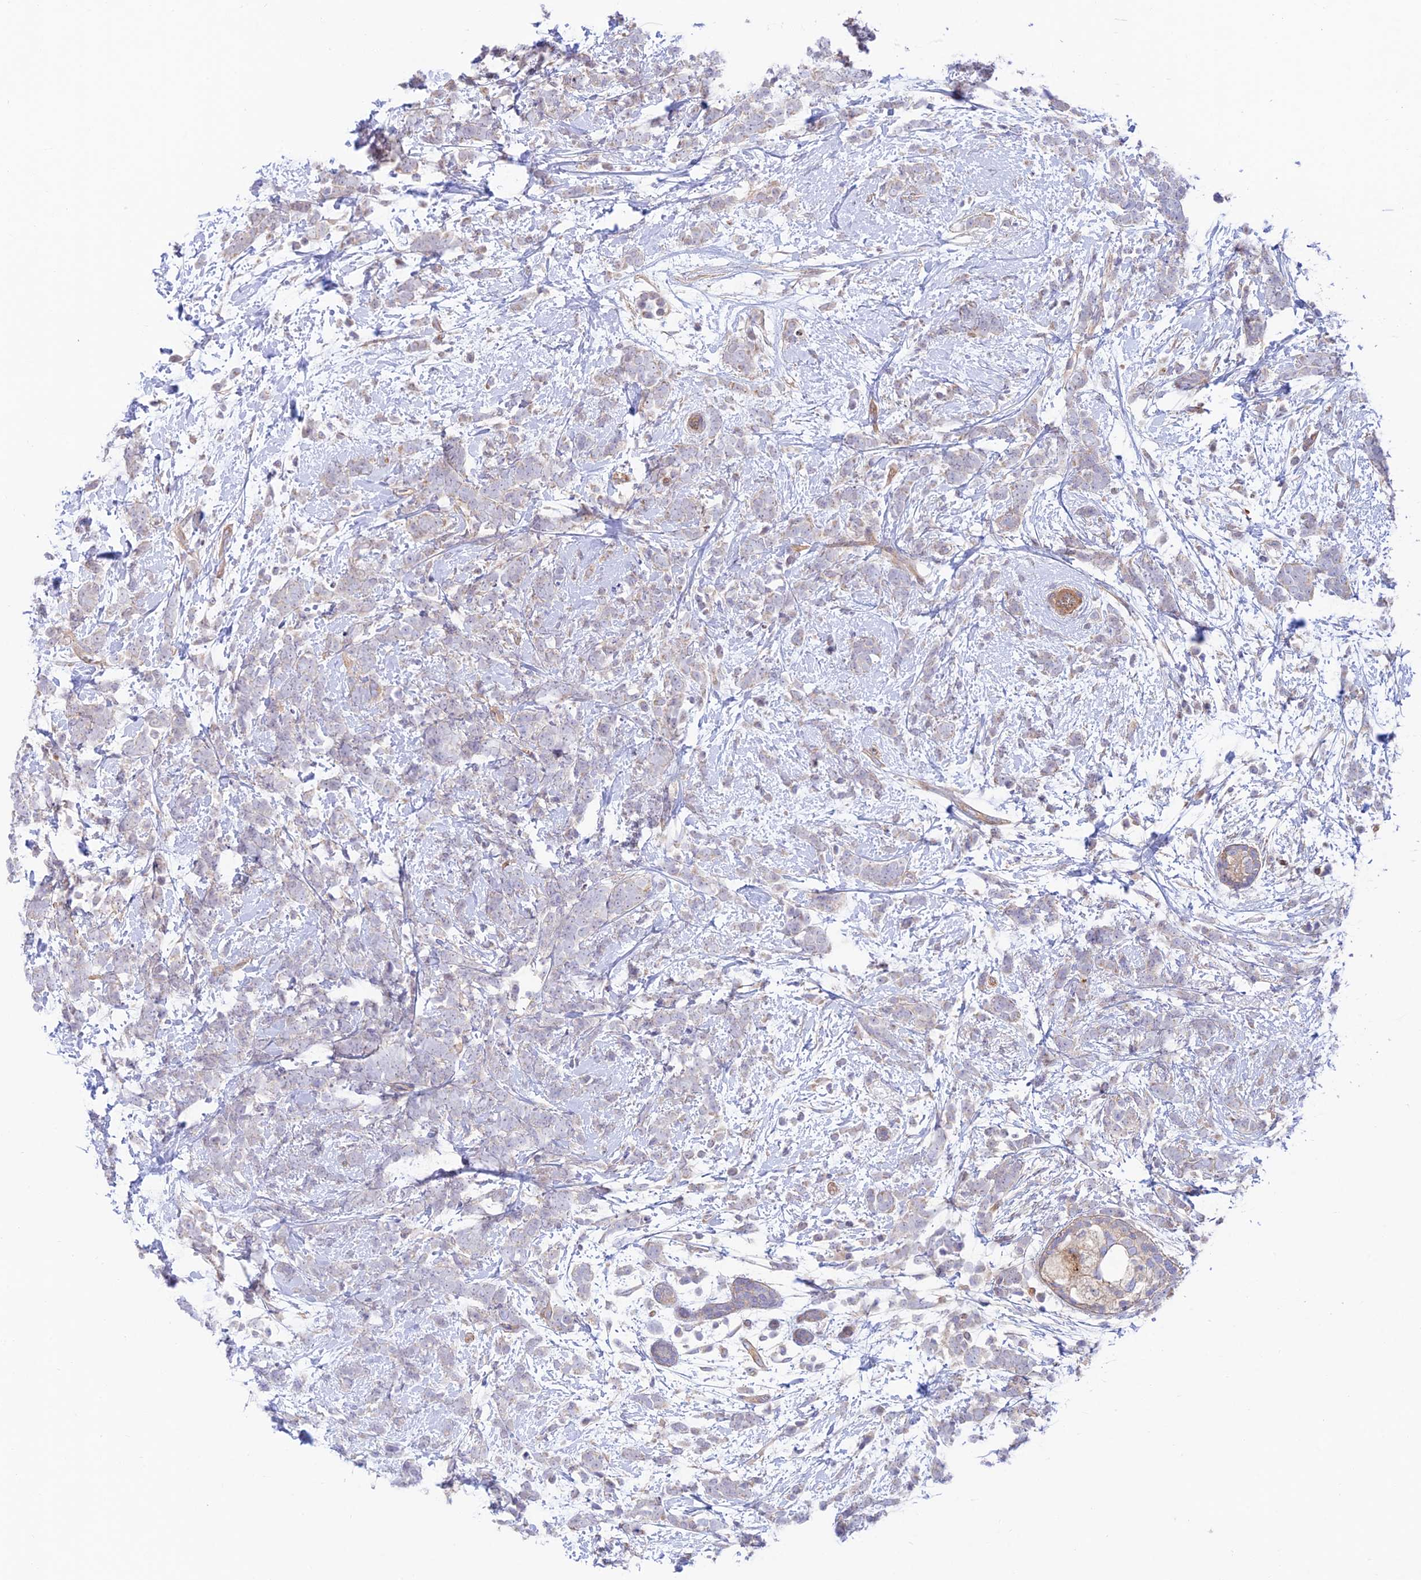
{"staining": {"intensity": "negative", "quantity": "none", "location": "none"}, "tissue": "breast cancer", "cell_type": "Tumor cells", "image_type": "cancer", "snomed": [{"axis": "morphology", "description": "Lobular carcinoma"}, {"axis": "topography", "description": "Breast"}], "caption": "A high-resolution histopathology image shows immunohistochemistry (IHC) staining of breast cancer, which shows no significant positivity in tumor cells. (Stains: DAB (3,3'-diaminobenzidine) immunohistochemistry (IHC) with hematoxylin counter stain, Microscopy: brightfield microscopy at high magnification).", "gene": "KCNAB1", "patient": {"sex": "female", "age": 58}}